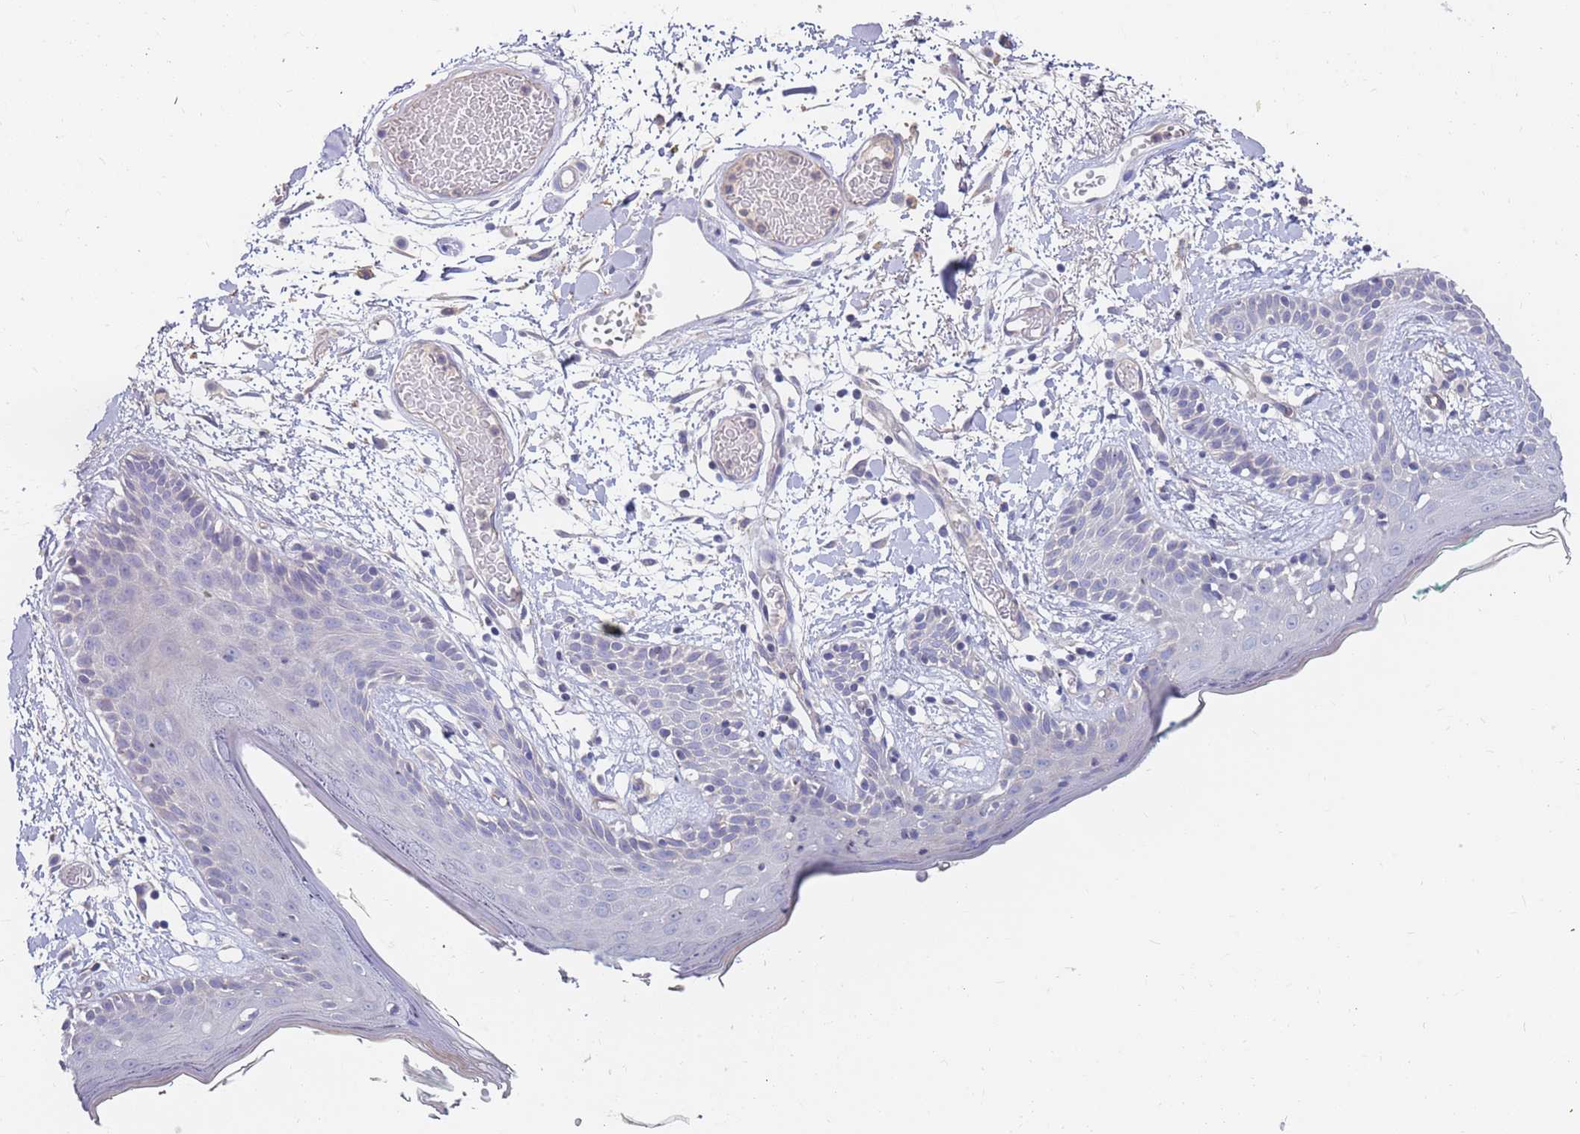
{"staining": {"intensity": "negative", "quantity": "none", "location": "none"}, "tissue": "skin", "cell_type": "Fibroblasts", "image_type": "normal", "snomed": [{"axis": "morphology", "description": "Normal tissue, NOS"}, {"axis": "topography", "description": "Skin"}], "caption": "Fibroblasts show no significant protein positivity in benign skin.", "gene": "BORCS5", "patient": {"sex": "male", "age": 79}}